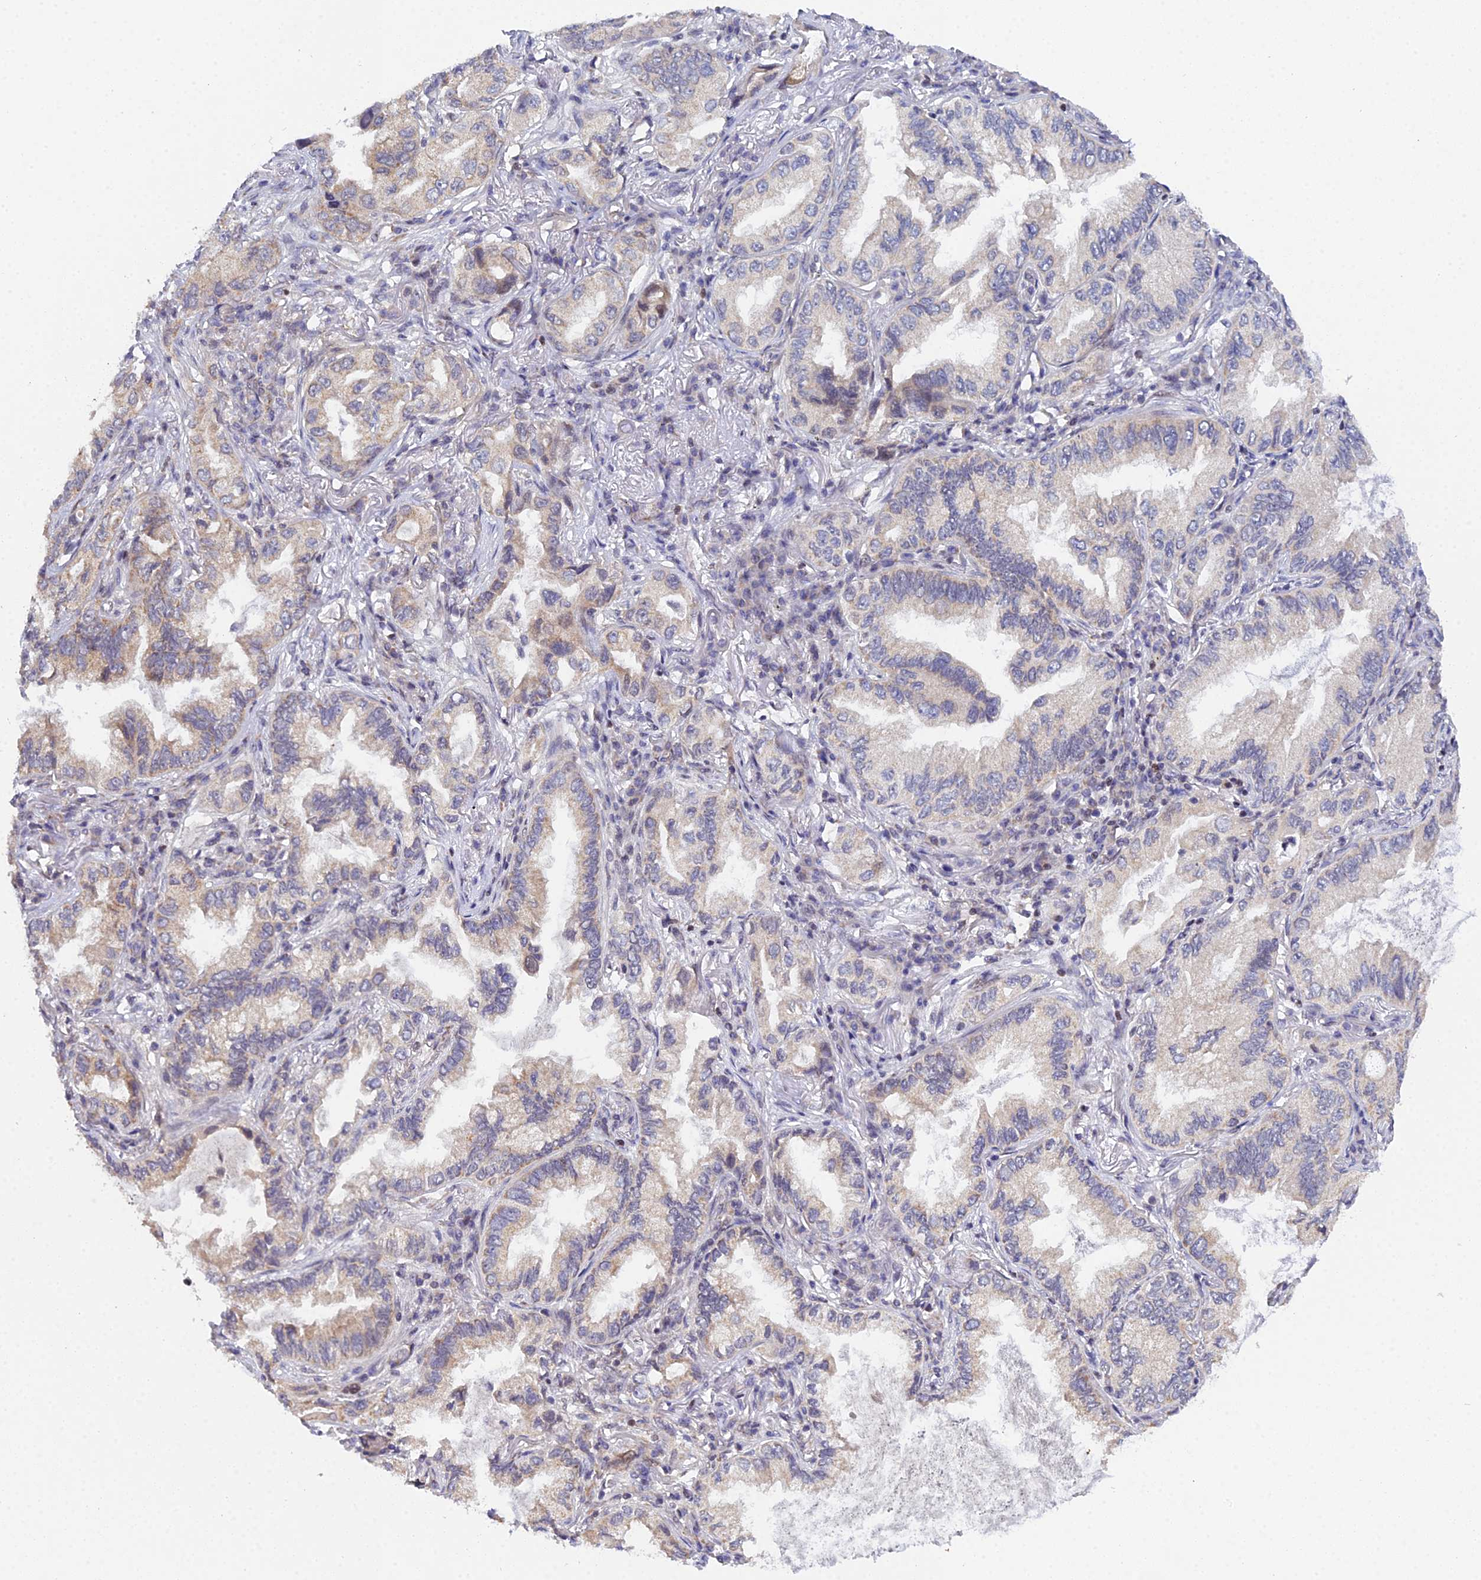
{"staining": {"intensity": "weak", "quantity": "25%-75%", "location": "cytoplasmic/membranous"}, "tissue": "lung cancer", "cell_type": "Tumor cells", "image_type": "cancer", "snomed": [{"axis": "morphology", "description": "Adenocarcinoma, NOS"}, {"axis": "topography", "description": "Lung"}], "caption": "Human lung cancer stained with a brown dye displays weak cytoplasmic/membranous positive staining in approximately 25%-75% of tumor cells.", "gene": "ELOA2", "patient": {"sex": "female", "age": 69}}